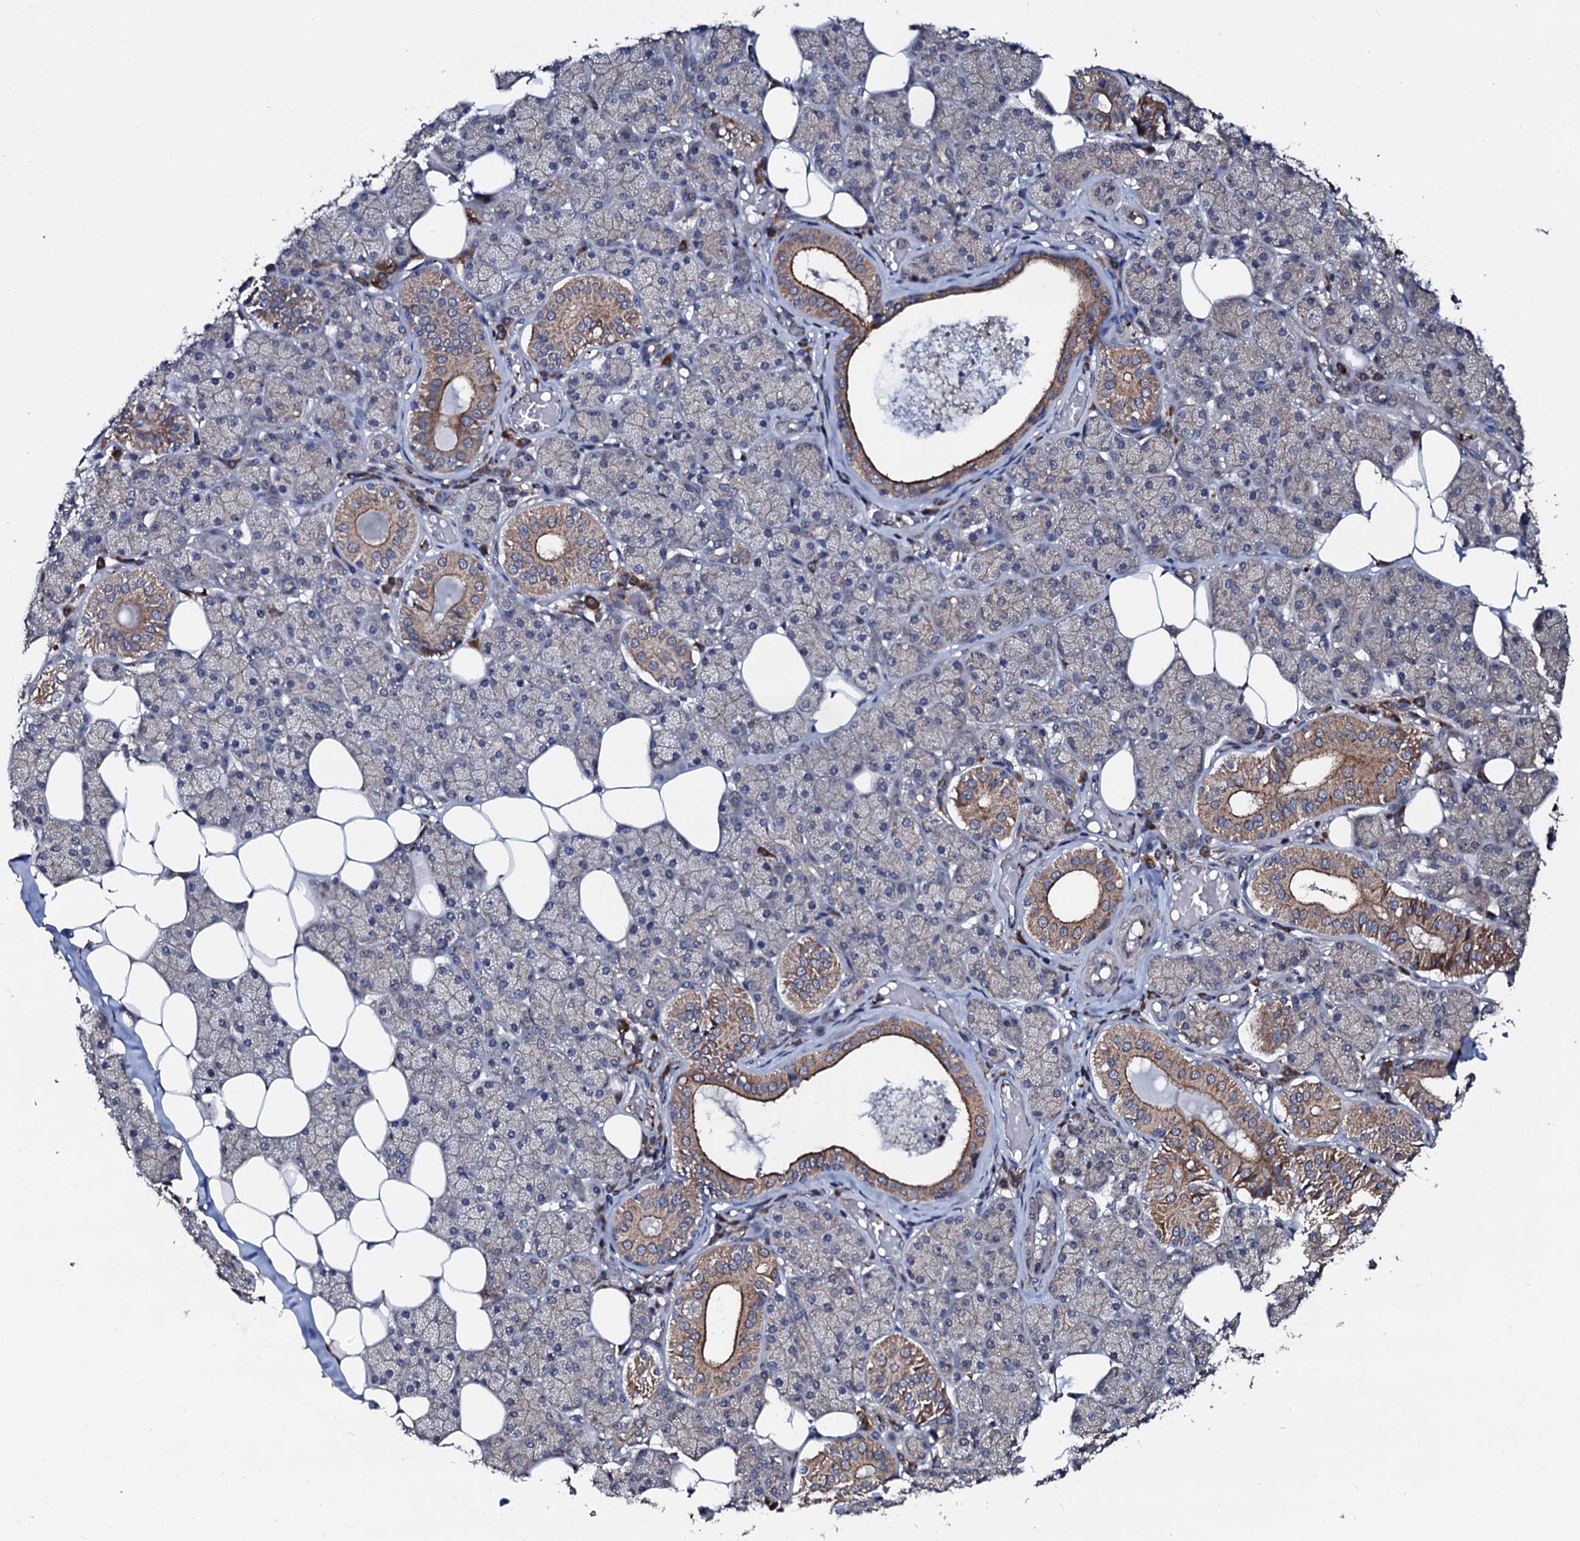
{"staining": {"intensity": "moderate", "quantity": "25%-75%", "location": "cytoplasmic/membranous"}, "tissue": "salivary gland", "cell_type": "Glandular cells", "image_type": "normal", "snomed": [{"axis": "morphology", "description": "Normal tissue, NOS"}, {"axis": "topography", "description": "Salivary gland"}], "caption": "A brown stain labels moderate cytoplasmic/membranous staining of a protein in glandular cells of unremarkable human salivary gland. Nuclei are stained in blue.", "gene": "ENSG00000256591", "patient": {"sex": "female", "age": 33}}